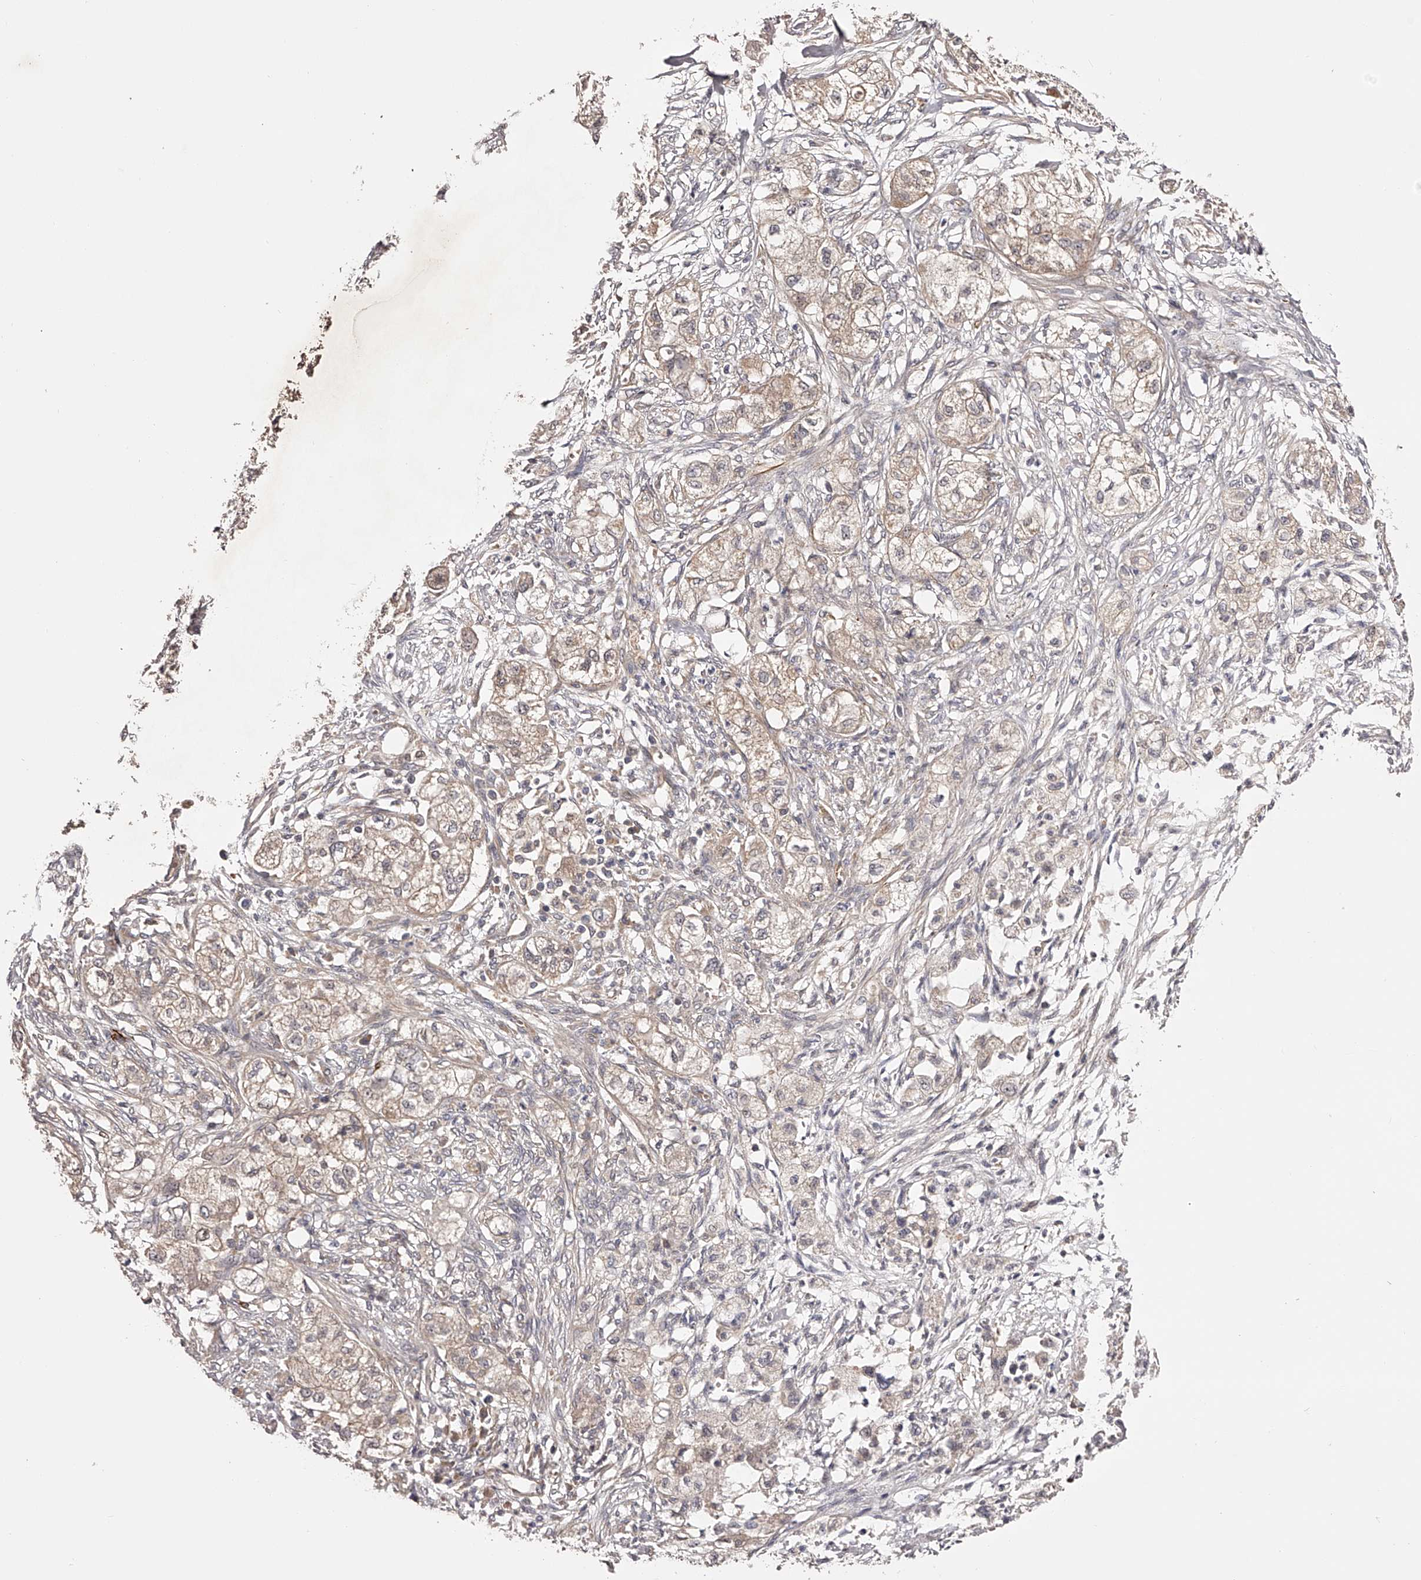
{"staining": {"intensity": "weak", "quantity": ">75%", "location": "cytoplasmic/membranous"}, "tissue": "pancreatic cancer", "cell_type": "Tumor cells", "image_type": "cancer", "snomed": [{"axis": "morphology", "description": "Adenocarcinoma, NOS"}, {"axis": "topography", "description": "Pancreas"}], "caption": "Pancreatic cancer (adenocarcinoma) stained for a protein shows weak cytoplasmic/membranous positivity in tumor cells.", "gene": "ODF2L", "patient": {"sex": "female", "age": 78}}